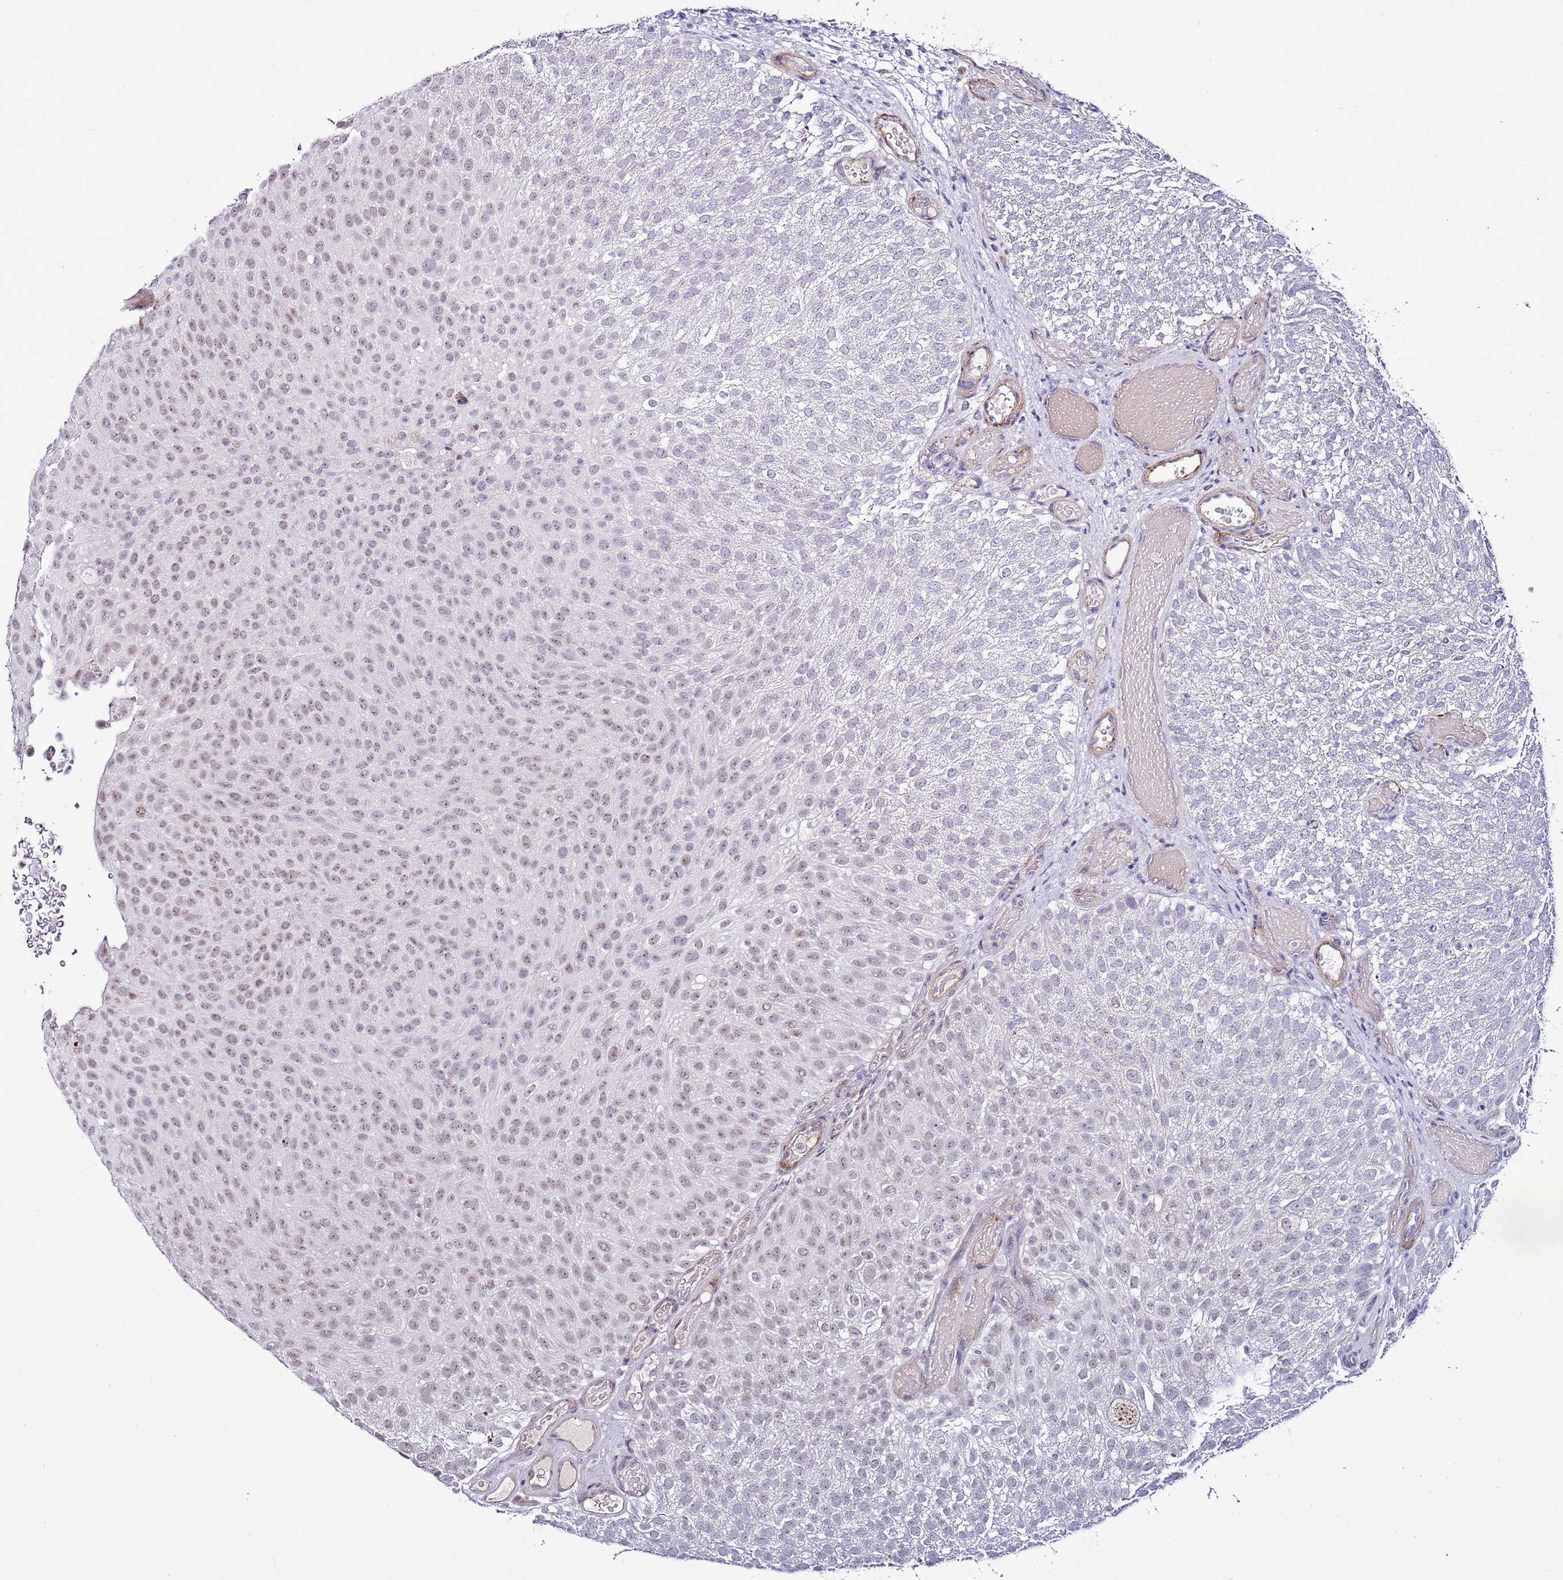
{"staining": {"intensity": "weak", "quantity": "25%-75%", "location": "nuclear"}, "tissue": "urothelial cancer", "cell_type": "Tumor cells", "image_type": "cancer", "snomed": [{"axis": "morphology", "description": "Urothelial carcinoma, Low grade"}, {"axis": "topography", "description": "Urinary bladder"}], "caption": "Immunohistochemical staining of human urothelial cancer reveals weak nuclear protein positivity in about 25%-75% of tumor cells.", "gene": "PSMA7", "patient": {"sex": "male", "age": 78}}